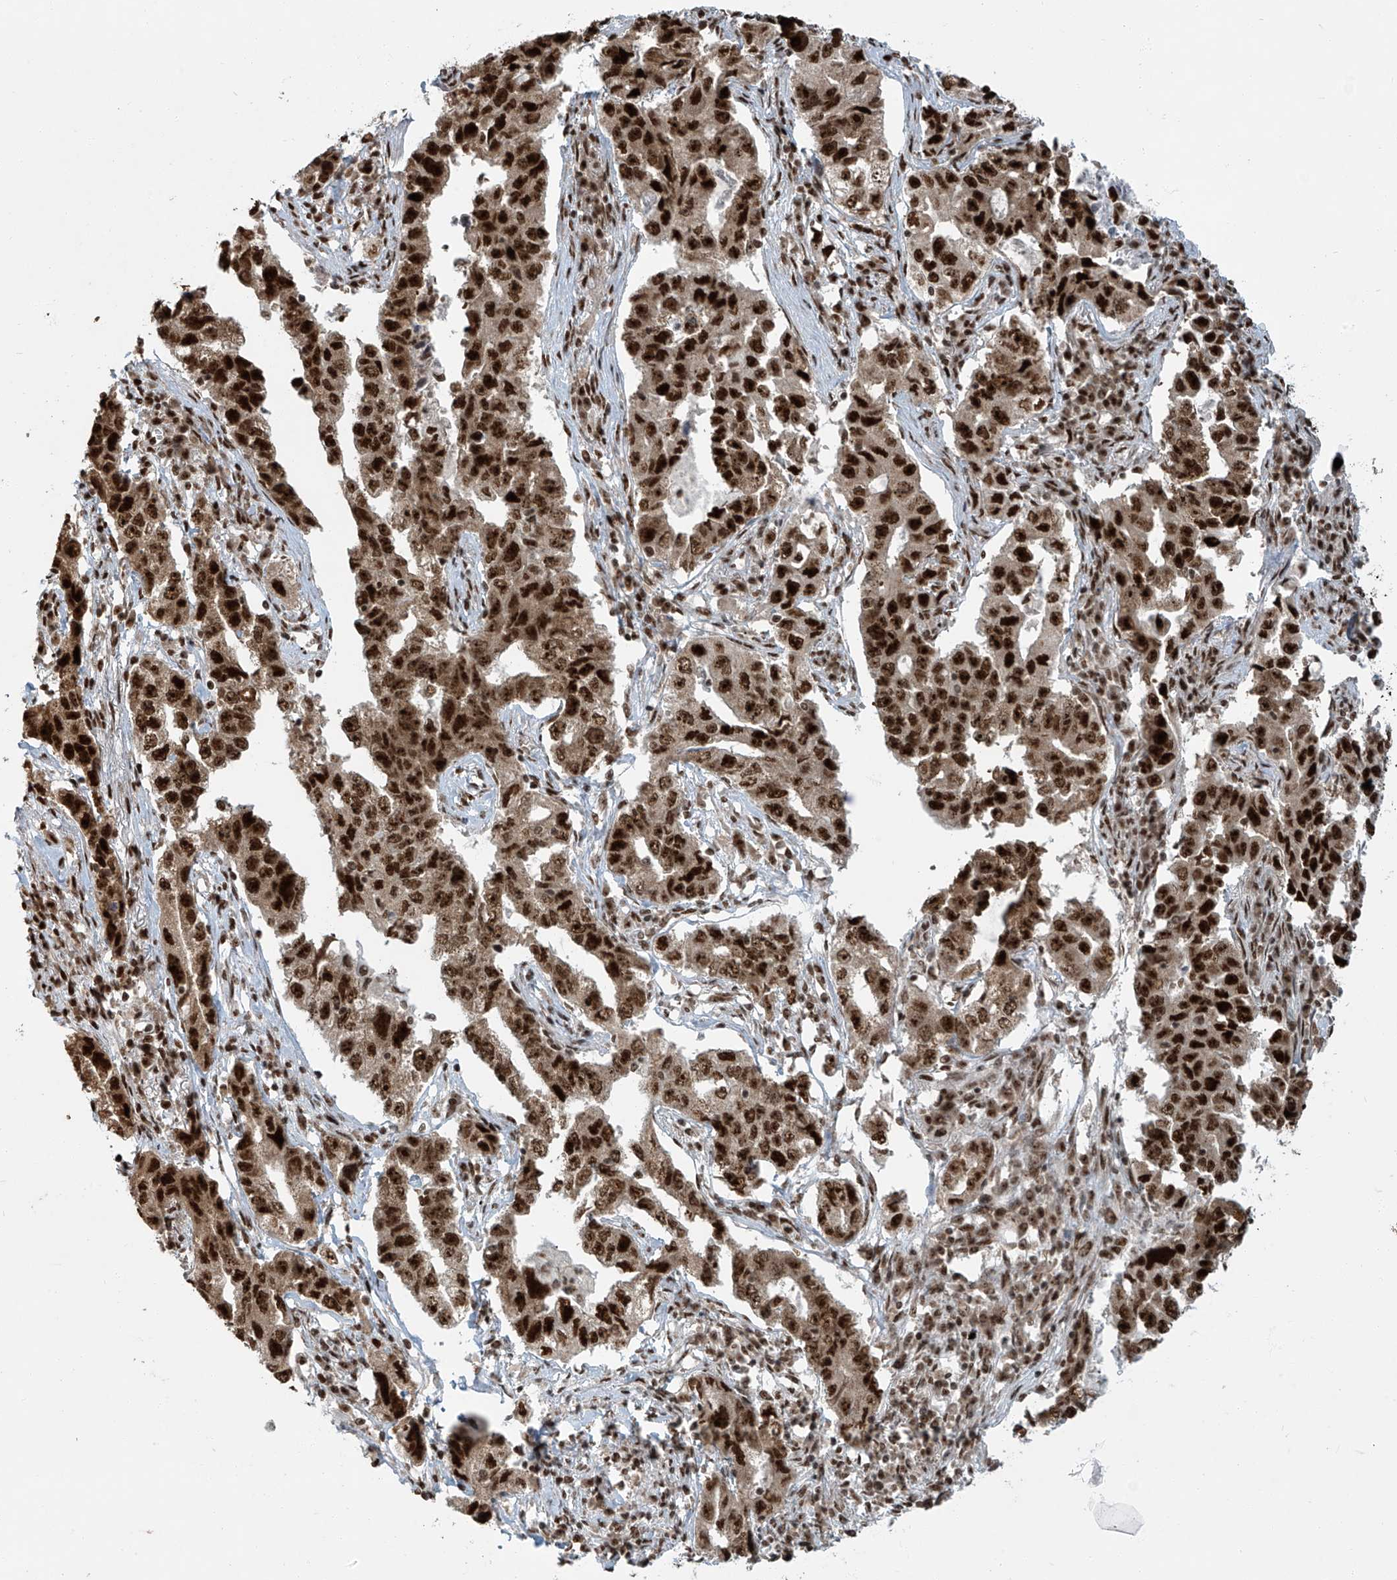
{"staining": {"intensity": "strong", "quantity": ">75%", "location": "nuclear"}, "tissue": "lung cancer", "cell_type": "Tumor cells", "image_type": "cancer", "snomed": [{"axis": "morphology", "description": "Adenocarcinoma, NOS"}, {"axis": "topography", "description": "Lung"}], "caption": "IHC photomicrograph of neoplastic tissue: human lung cancer stained using IHC displays high levels of strong protein expression localized specifically in the nuclear of tumor cells, appearing as a nuclear brown color.", "gene": "FAM193B", "patient": {"sex": "female", "age": 51}}